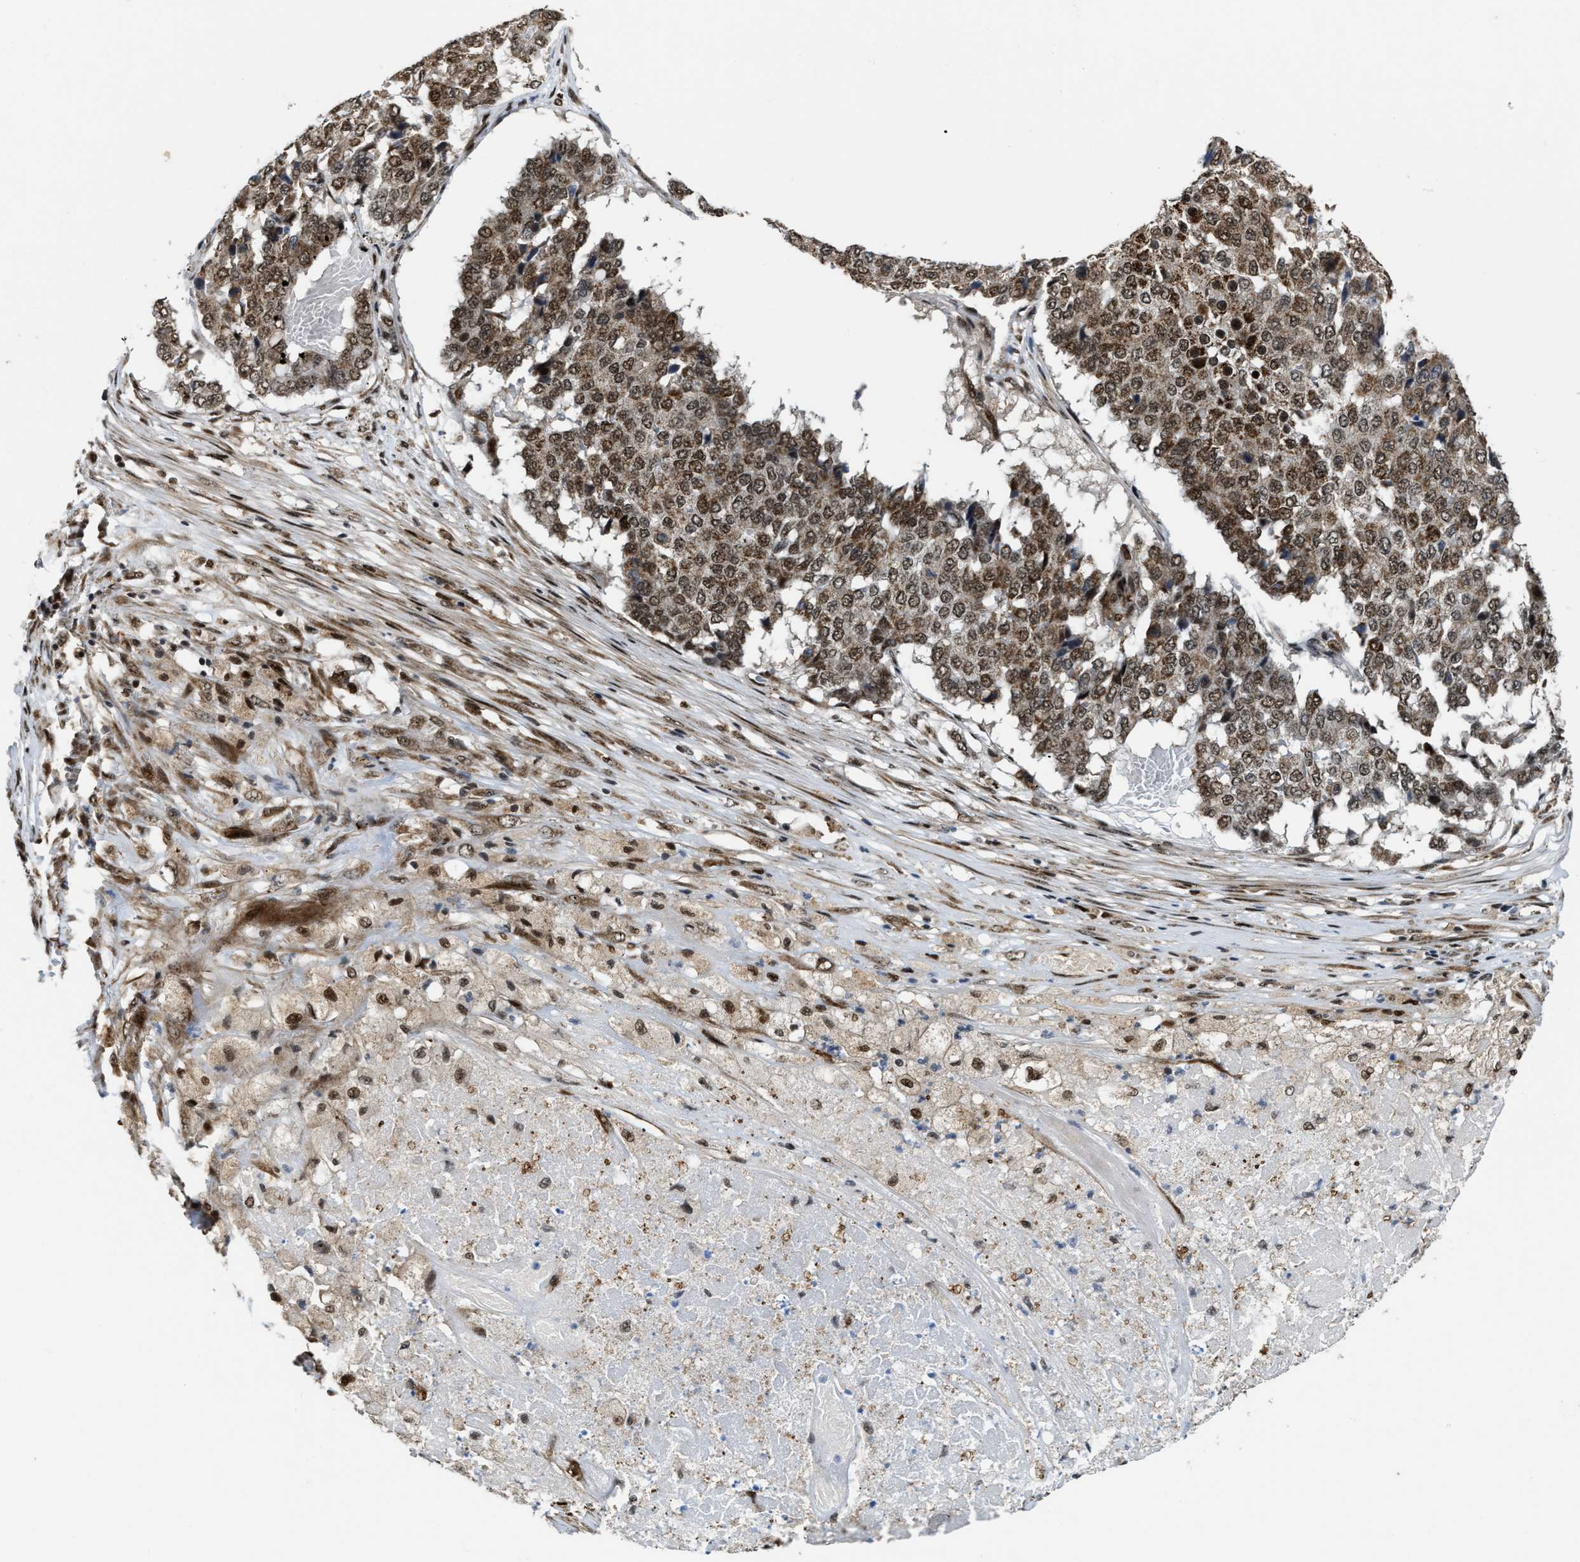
{"staining": {"intensity": "moderate", "quantity": ">75%", "location": "cytoplasmic/membranous,nuclear"}, "tissue": "pancreatic cancer", "cell_type": "Tumor cells", "image_type": "cancer", "snomed": [{"axis": "morphology", "description": "Adenocarcinoma, NOS"}, {"axis": "topography", "description": "Pancreas"}], "caption": "Immunohistochemical staining of pancreatic cancer reveals moderate cytoplasmic/membranous and nuclear protein expression in approximately >75% of tumor cells.", "gene": "ZNF250", "patient": {"sex": "male", "age": 50}}